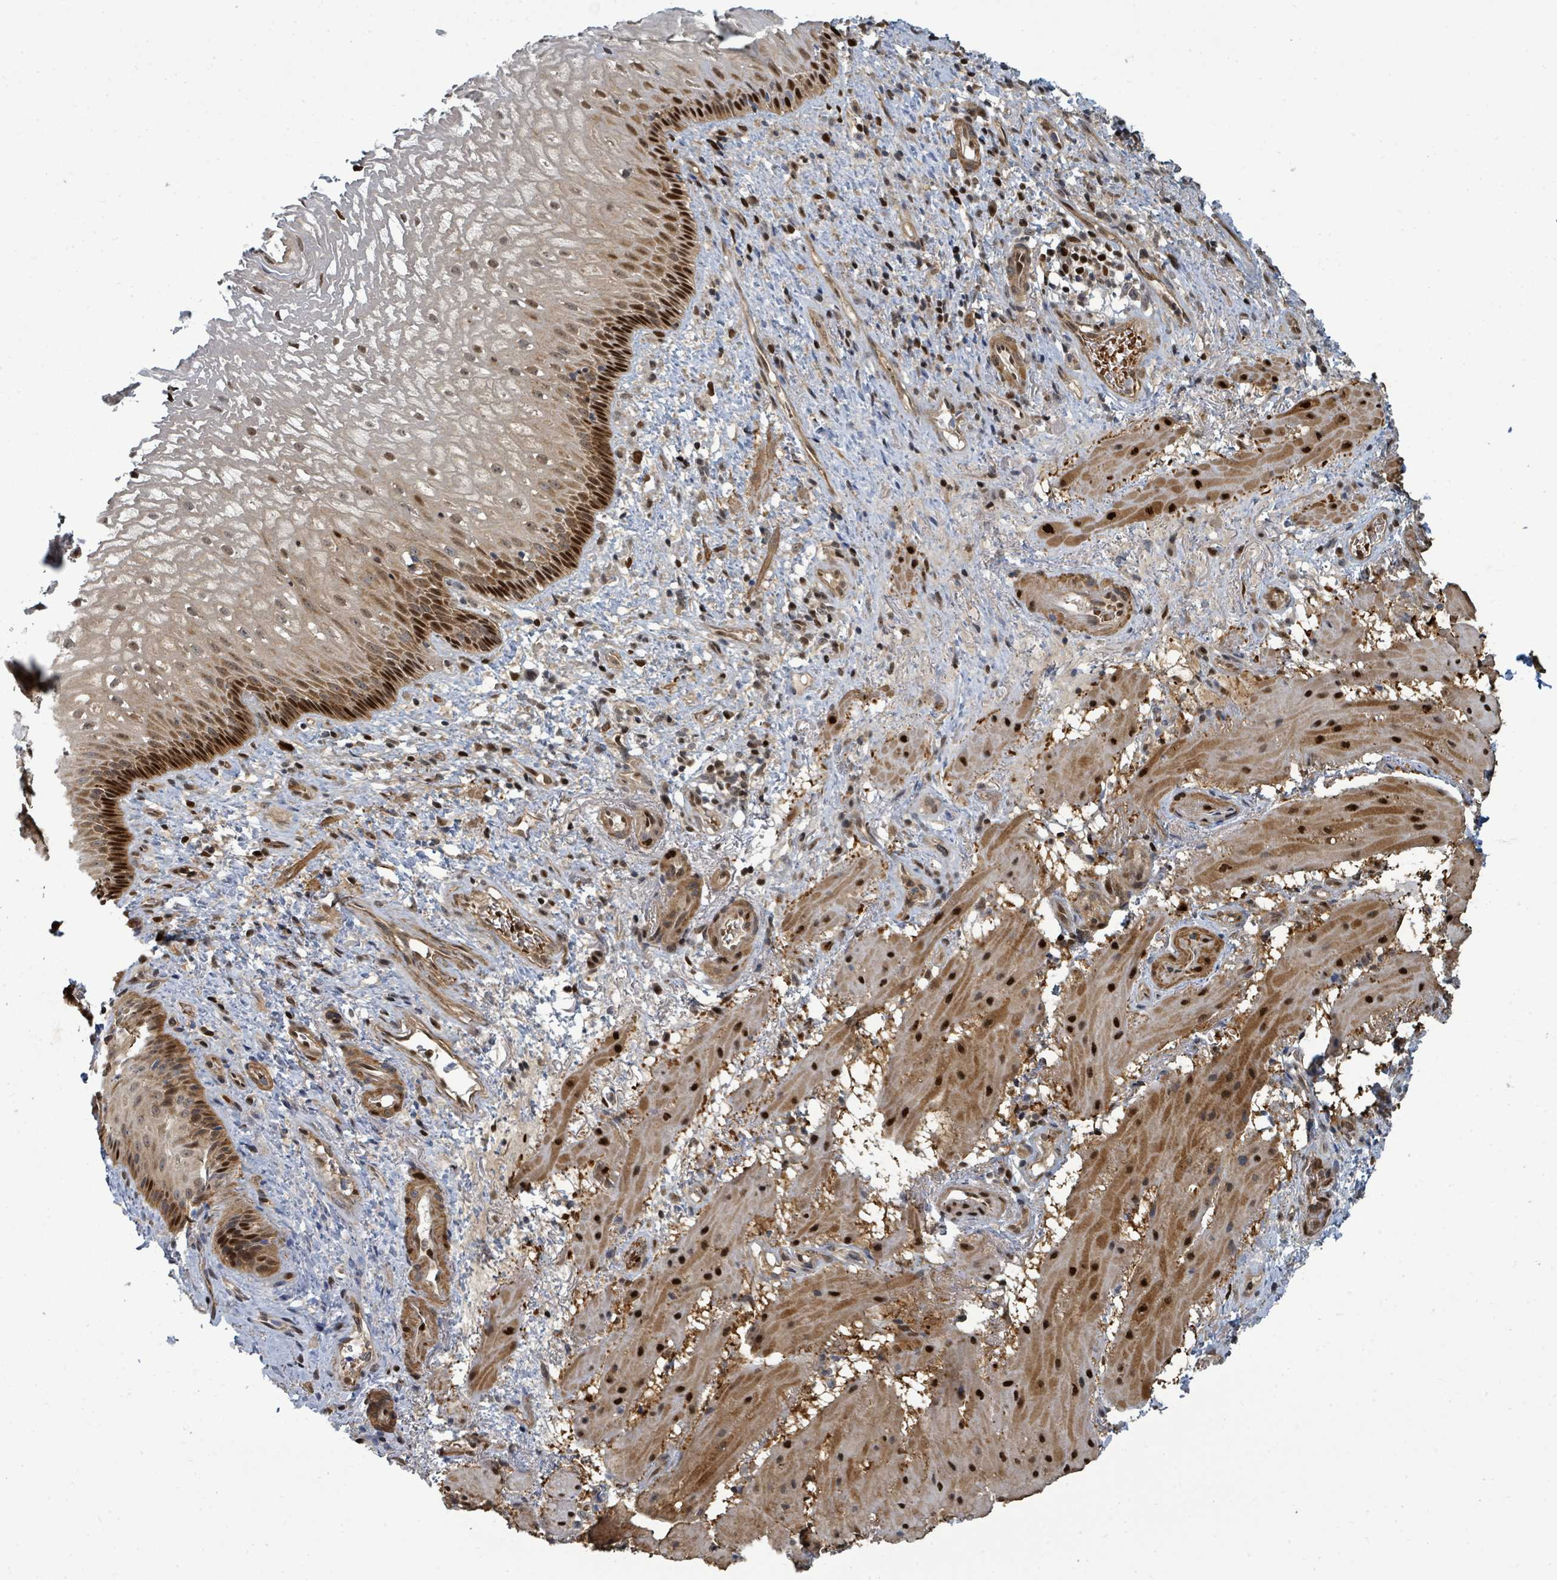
{"staining": {"intensity": "strong", "quantity": ">75%", "location": "cytoplasmic/membranous,nuclear"}, "tissue": "esophagus", "cell_type": "Squamous epithelial cells", "image_type": "normal", "snomed": [{"axis": "morphology", "description": "Normal tissue, NOS"}, {"axis": "topography", "description": "Esophagus"}], "caption": "Immunohistochemical staining of benign human esophagus displays >75% levels of strong cytoplasmic/membranous,nuclear protein positivity in approximately >75% of squamous epithelial cells.", "gene": "TRDMT1", "patient": {"sex": "female", "age": 75}}